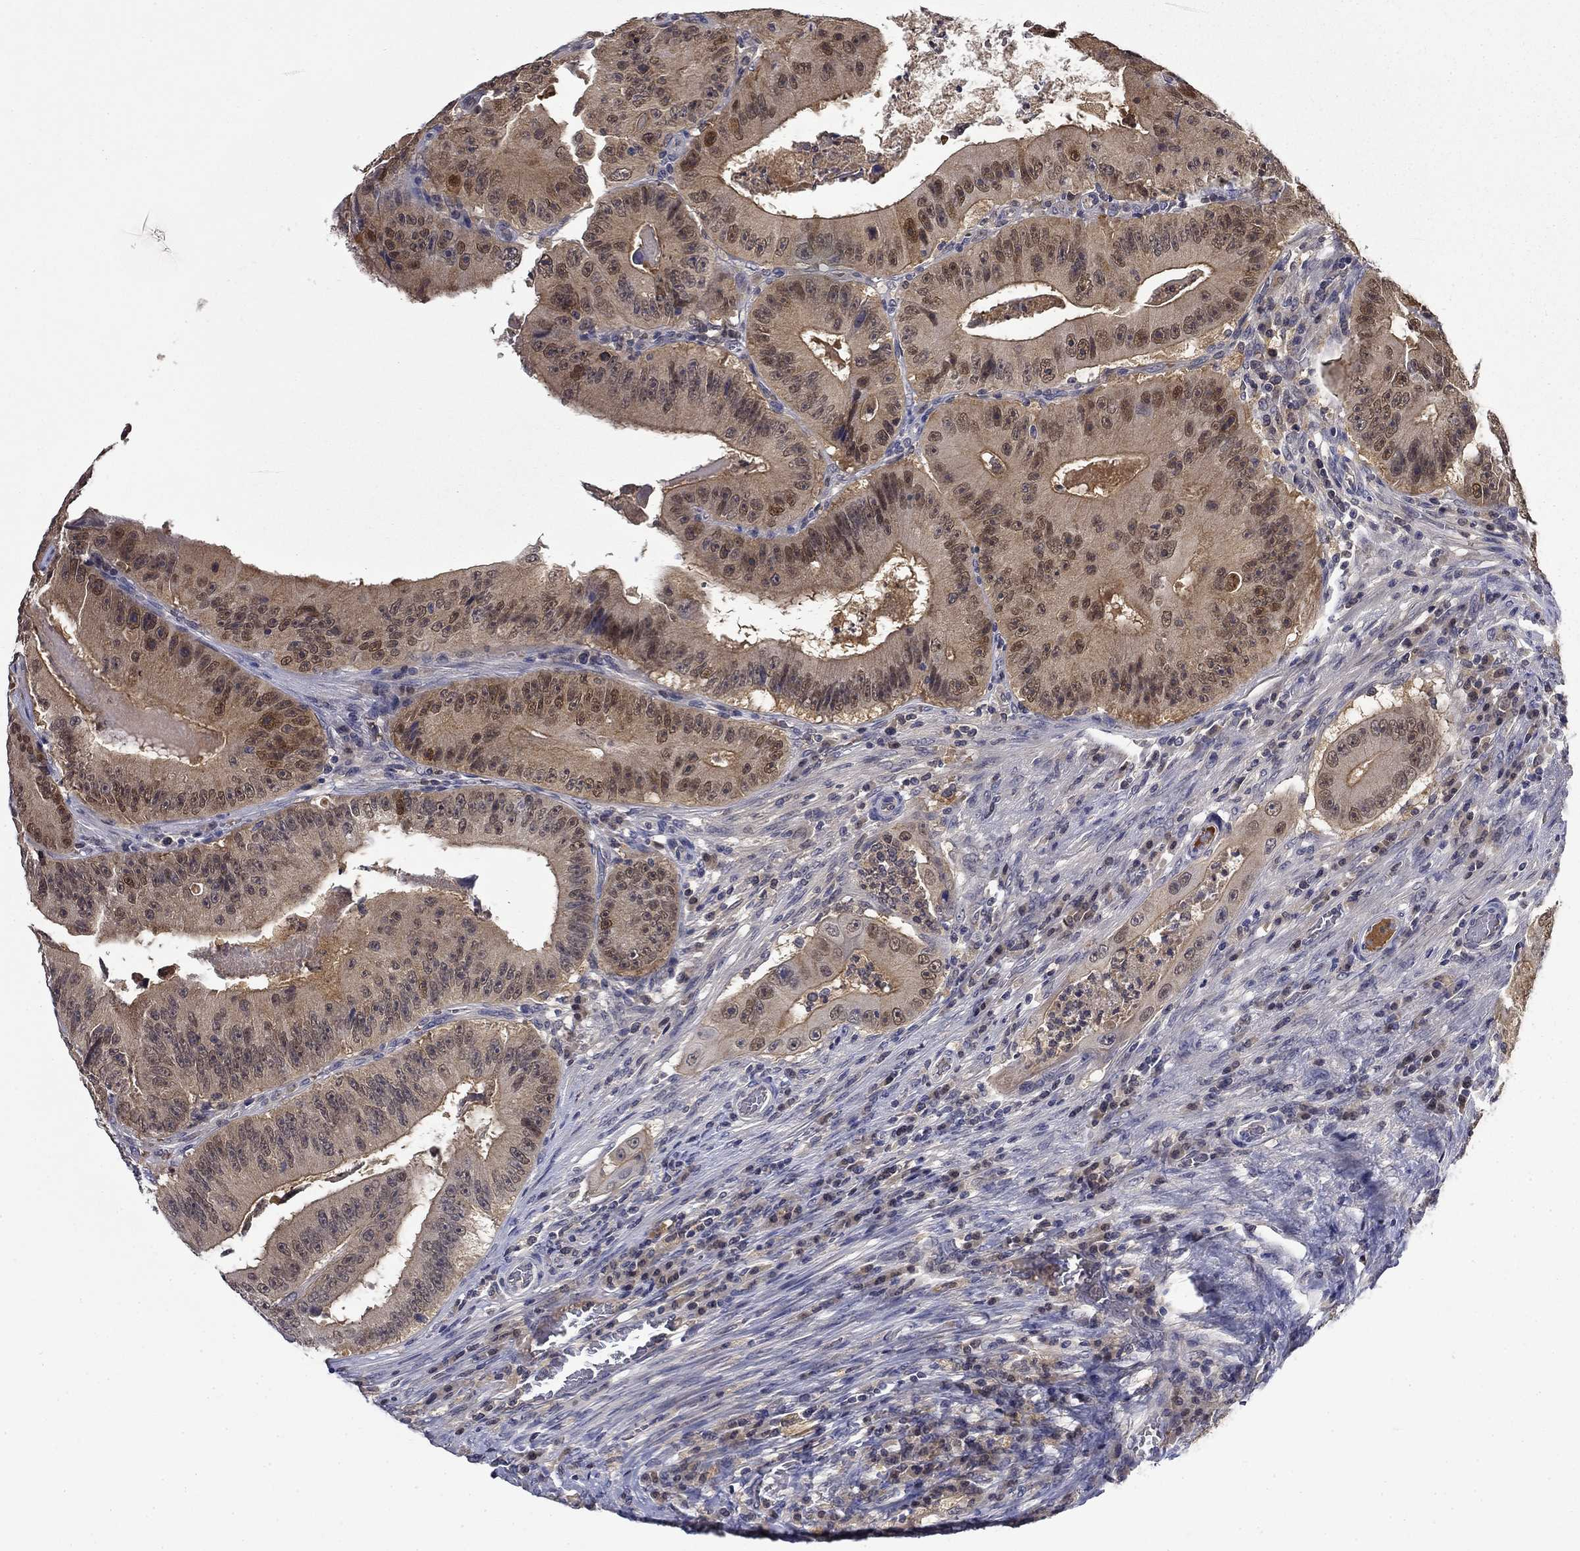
{"staining": {"intensity": "moderate", "quantity": "<25%", "location": "cytoplasmic/membranous"}, "tissue": "colorectal cancer", "cell_type": "Tumor cells", "image_type": "cancer", "snomed": [{"axis": "morphology", "description": "Adenocarcinoma, NOS"}, {"axis": "topography", "description": "Colon"}], "caption": "Human colorectal cancer stained with a protein marker exhibits moderate staining in tumor cells.", "gene": "DDTL", "patient": {"sex": "female", "age": 86}}